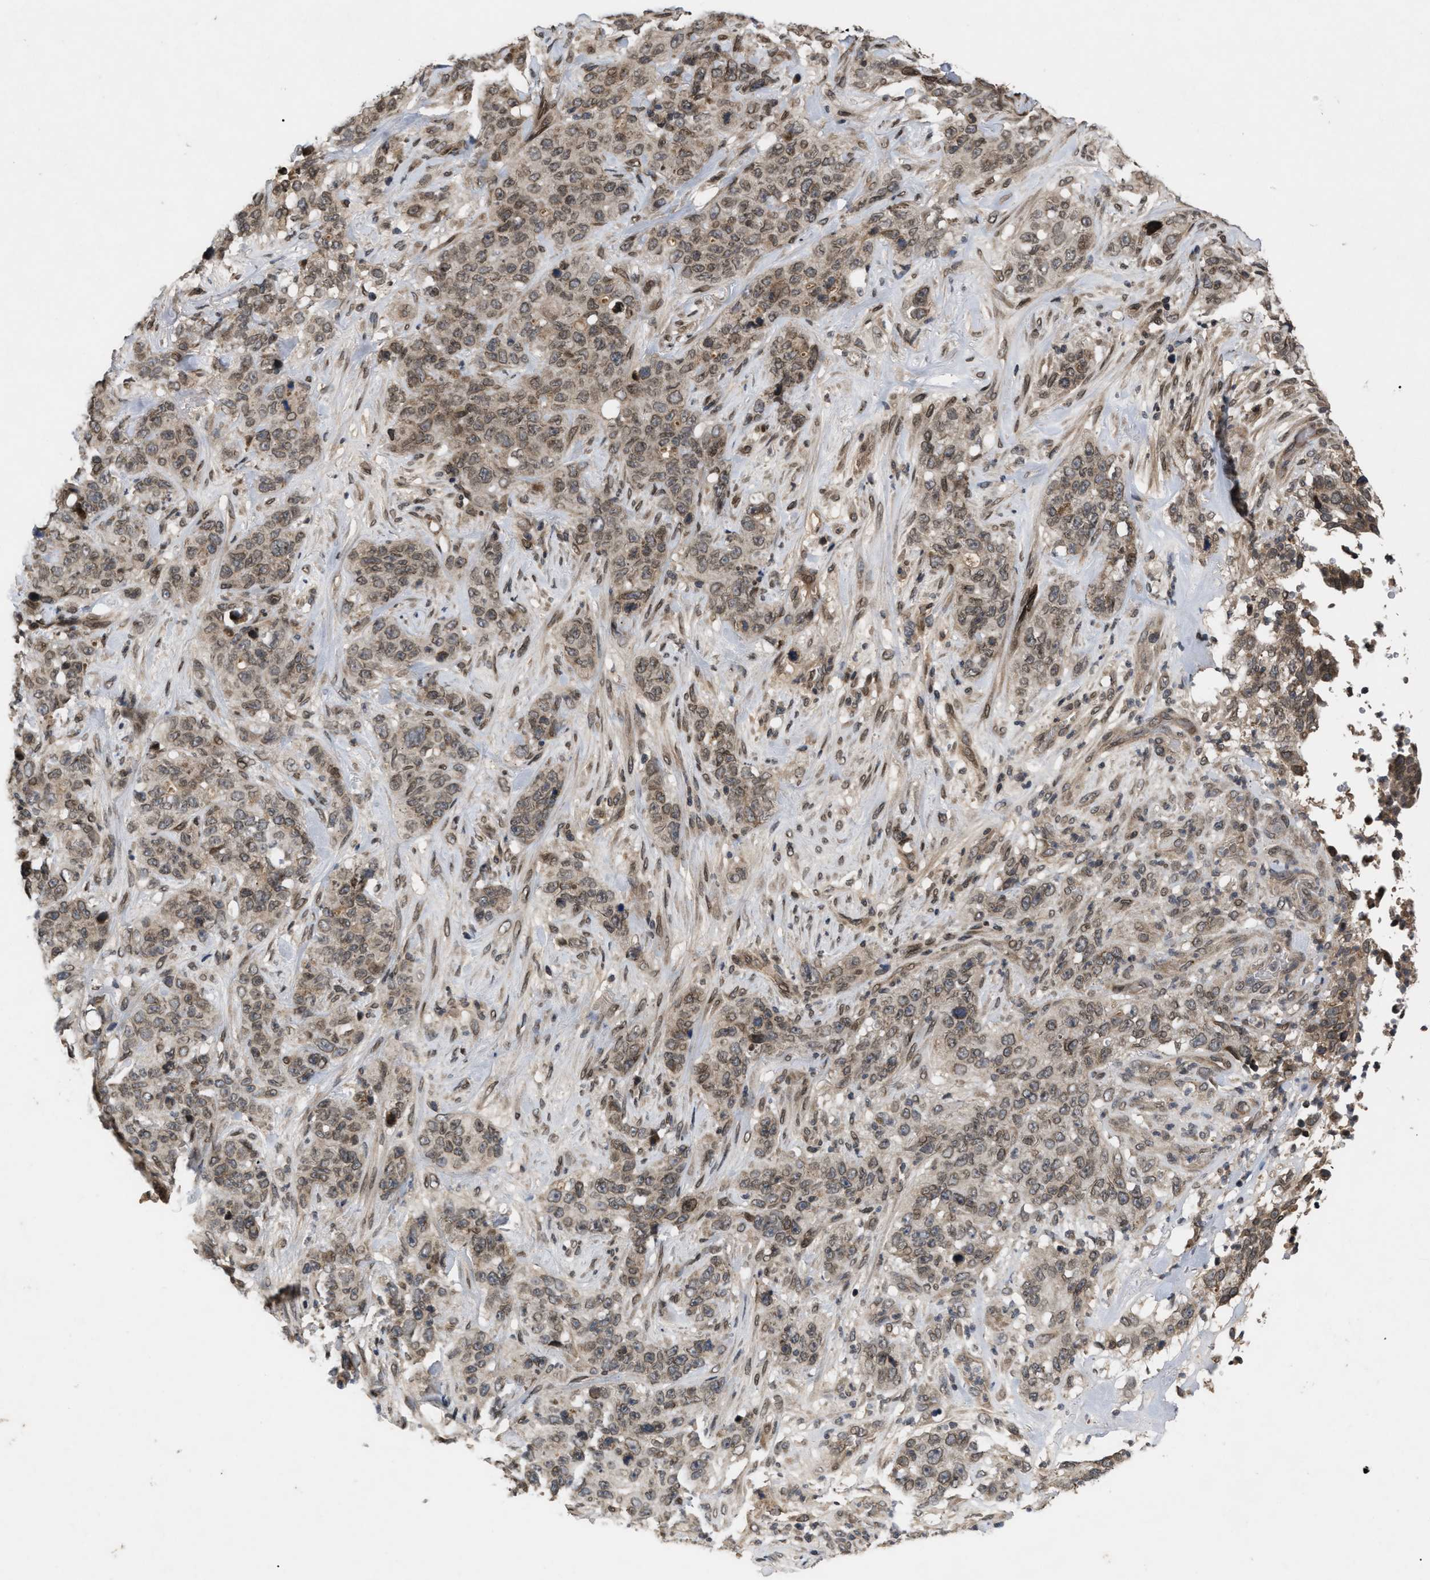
{"staining": {"intensity": "weak", "quantity": ">75%", "location": "cytoplasmic/membranous,nuclear"}, "tissue": "stomach cancer", "cell_type": "Tumor cells", "image_type": "cancer", "snomed": [{"axis": "morphology", "description": "Adenocarcinoma, NOS"}, {"axis": "topography", "description": "Stomach"}], "caption": "Weak cytoplasmic/membranous and nuclear protein positivity is seen in approximately >75% of tumor cells in stomach adenocarcinoma.", "gene": "CRY1", "patient": {"sex": "male", "age": 48}}